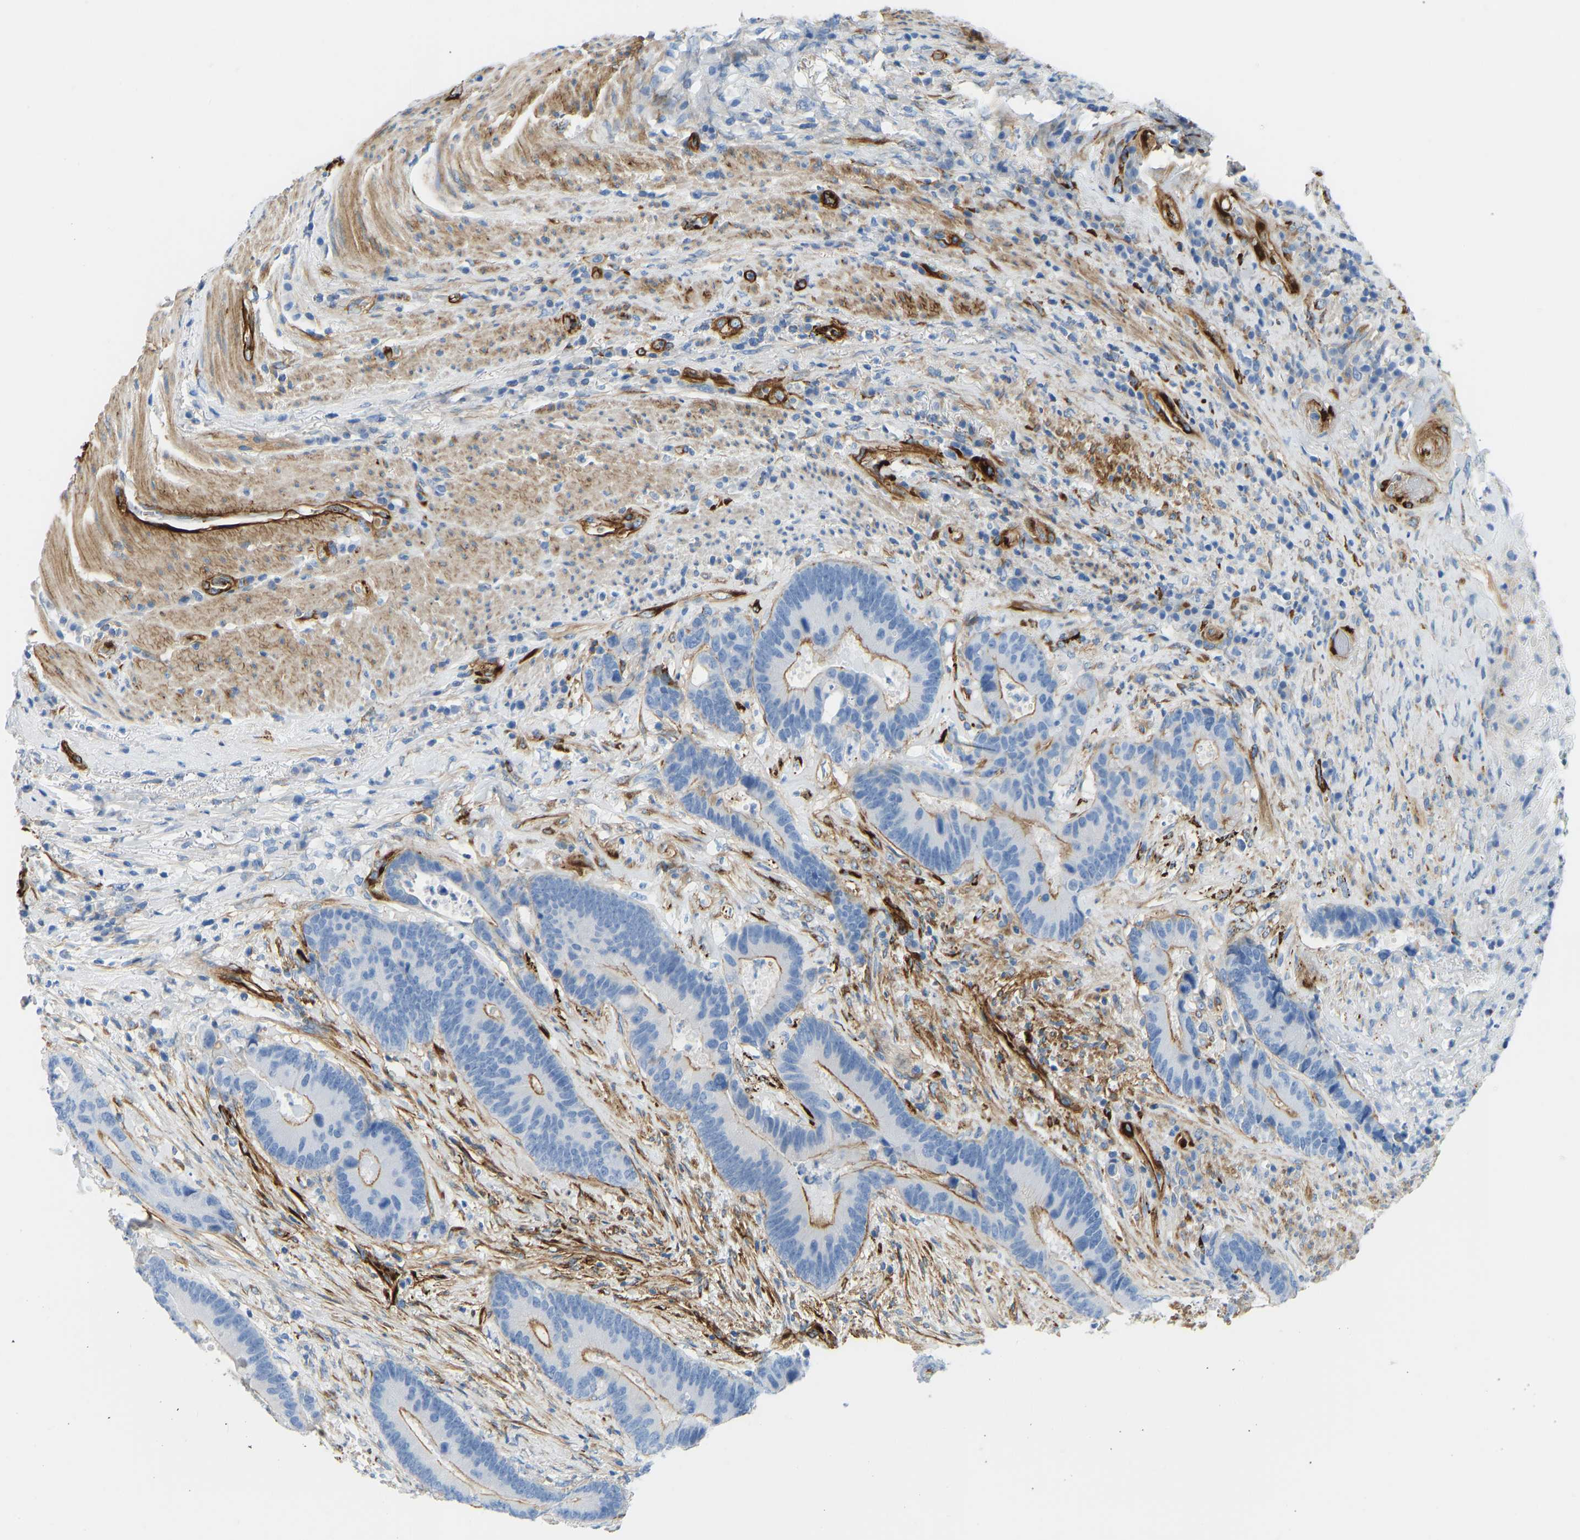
{"staining": {"intensity": "moderate", "quantity": "25%-75%", "location": "cytoplasmic/membranous"}, "tissue": "colorectal cancer", "cell_type": "Tumor cells", "image_type": "cancer", "snomed": [{"axis": "morphology", "description": "Adenocarcinoma, NOS"}, {"axis": "topography", "description": "Rectum"}], "caption": "Moderate cytoplasmic/membranous staining is present in about 25%-75% of tumor cells in colorectal adenocarcinoma.", "gene": "COL15A1", "patient": {"sex": "female", "age": 89}}